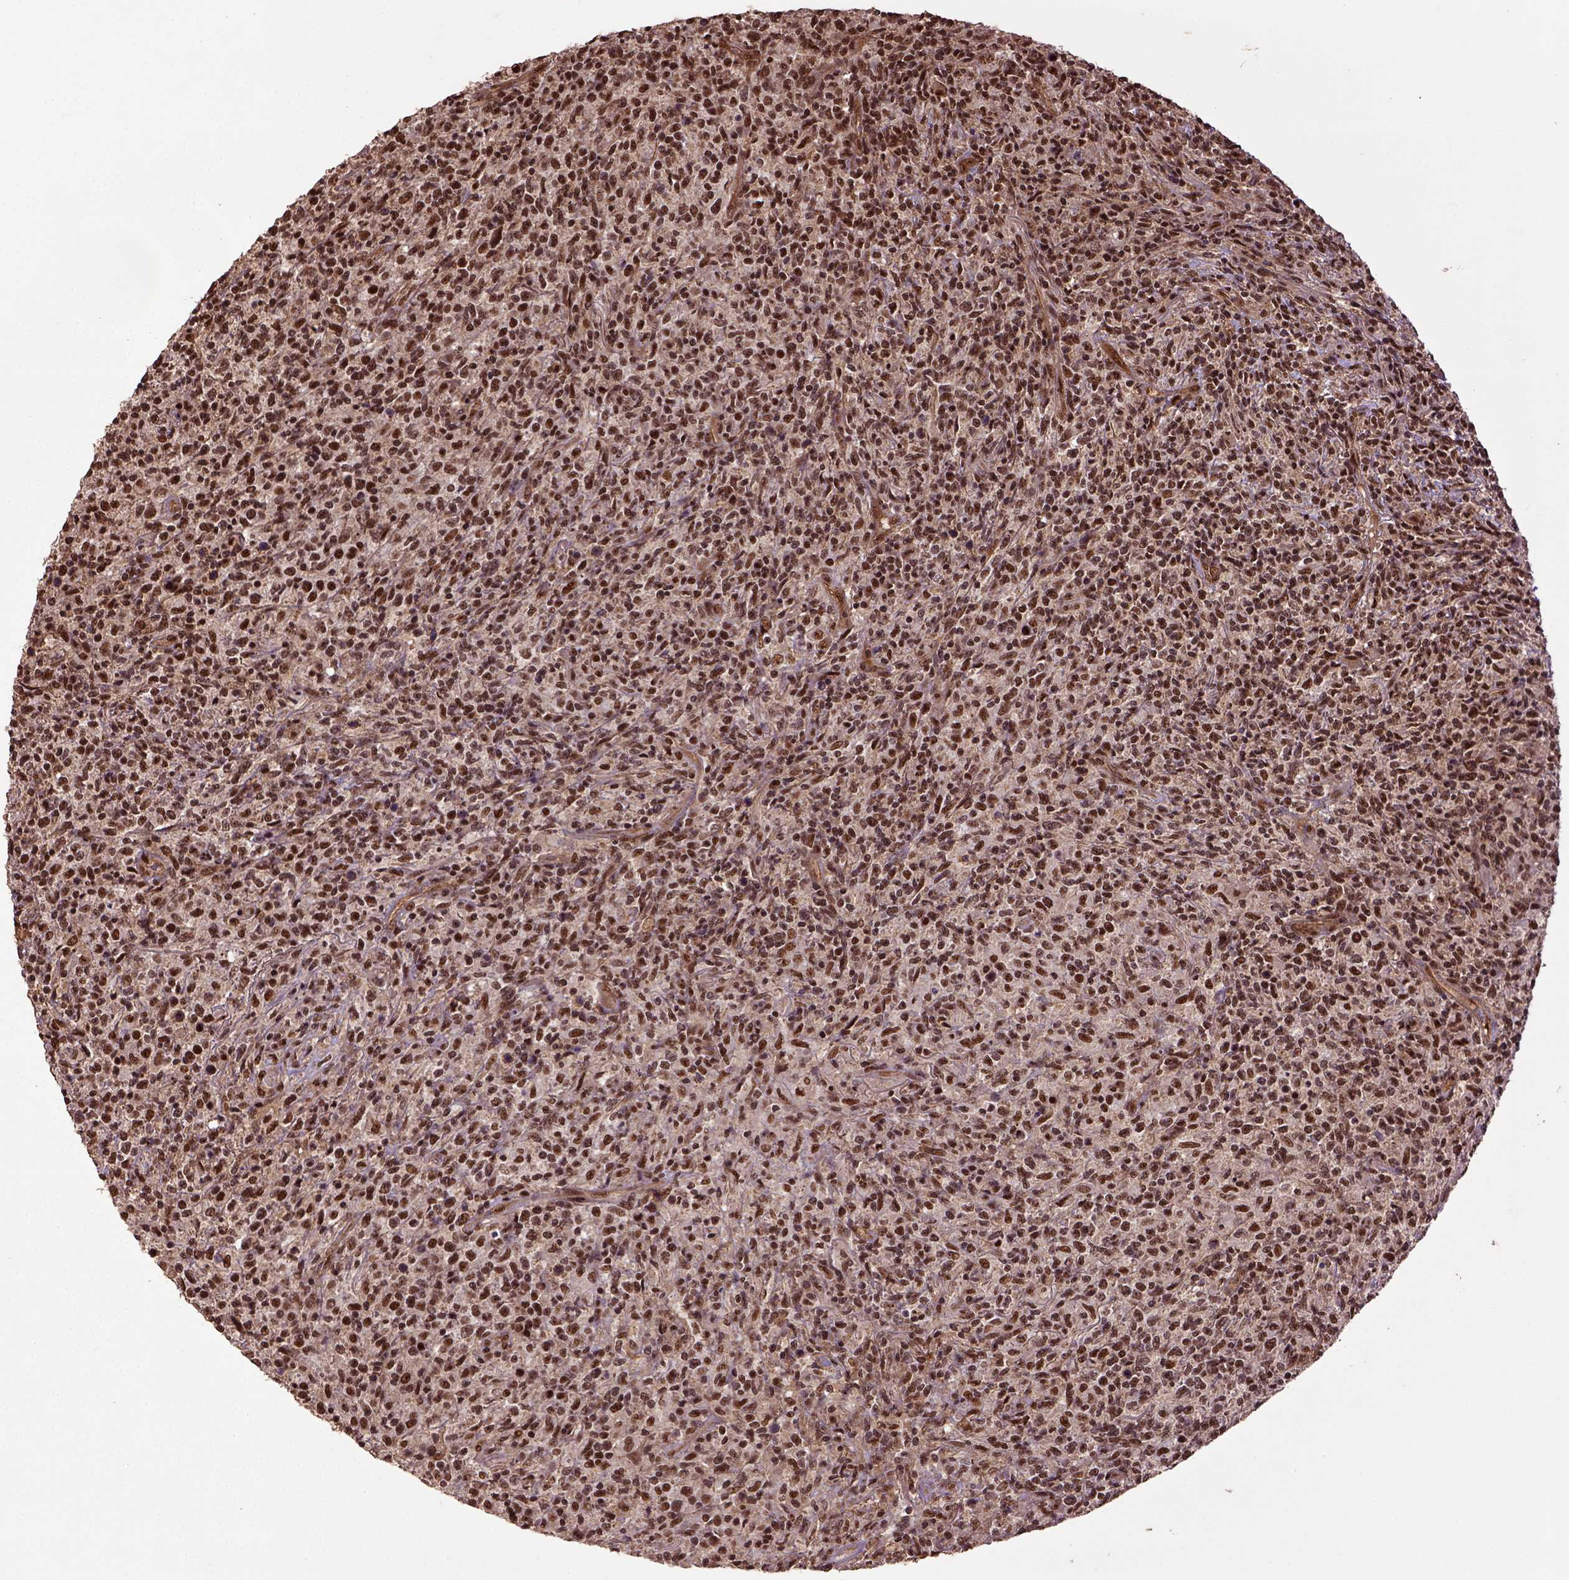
{"staining": {"intensity": "strong", "quantity": ">75%", "location": "nuclear"}, "tissue": "lymphoma", "cell_type": "Tumor cells", "image_type": "cancer", "snomed": [{"axis": "morphology", "description": "Malignant lymphoma, non-Hodgkin's type, High grade"}, {"axis": "topography", "description": "Lung"}], "caption": "Approximately >75% of tumor cells in human high-grade malignant lymphoma, non-Hodgkin's type exhibit strong nuclear protein staining as visualized by brown immunohistochemical staining.", "gene": "PPIG", "patient": {"sex": "male", "age": 79}}